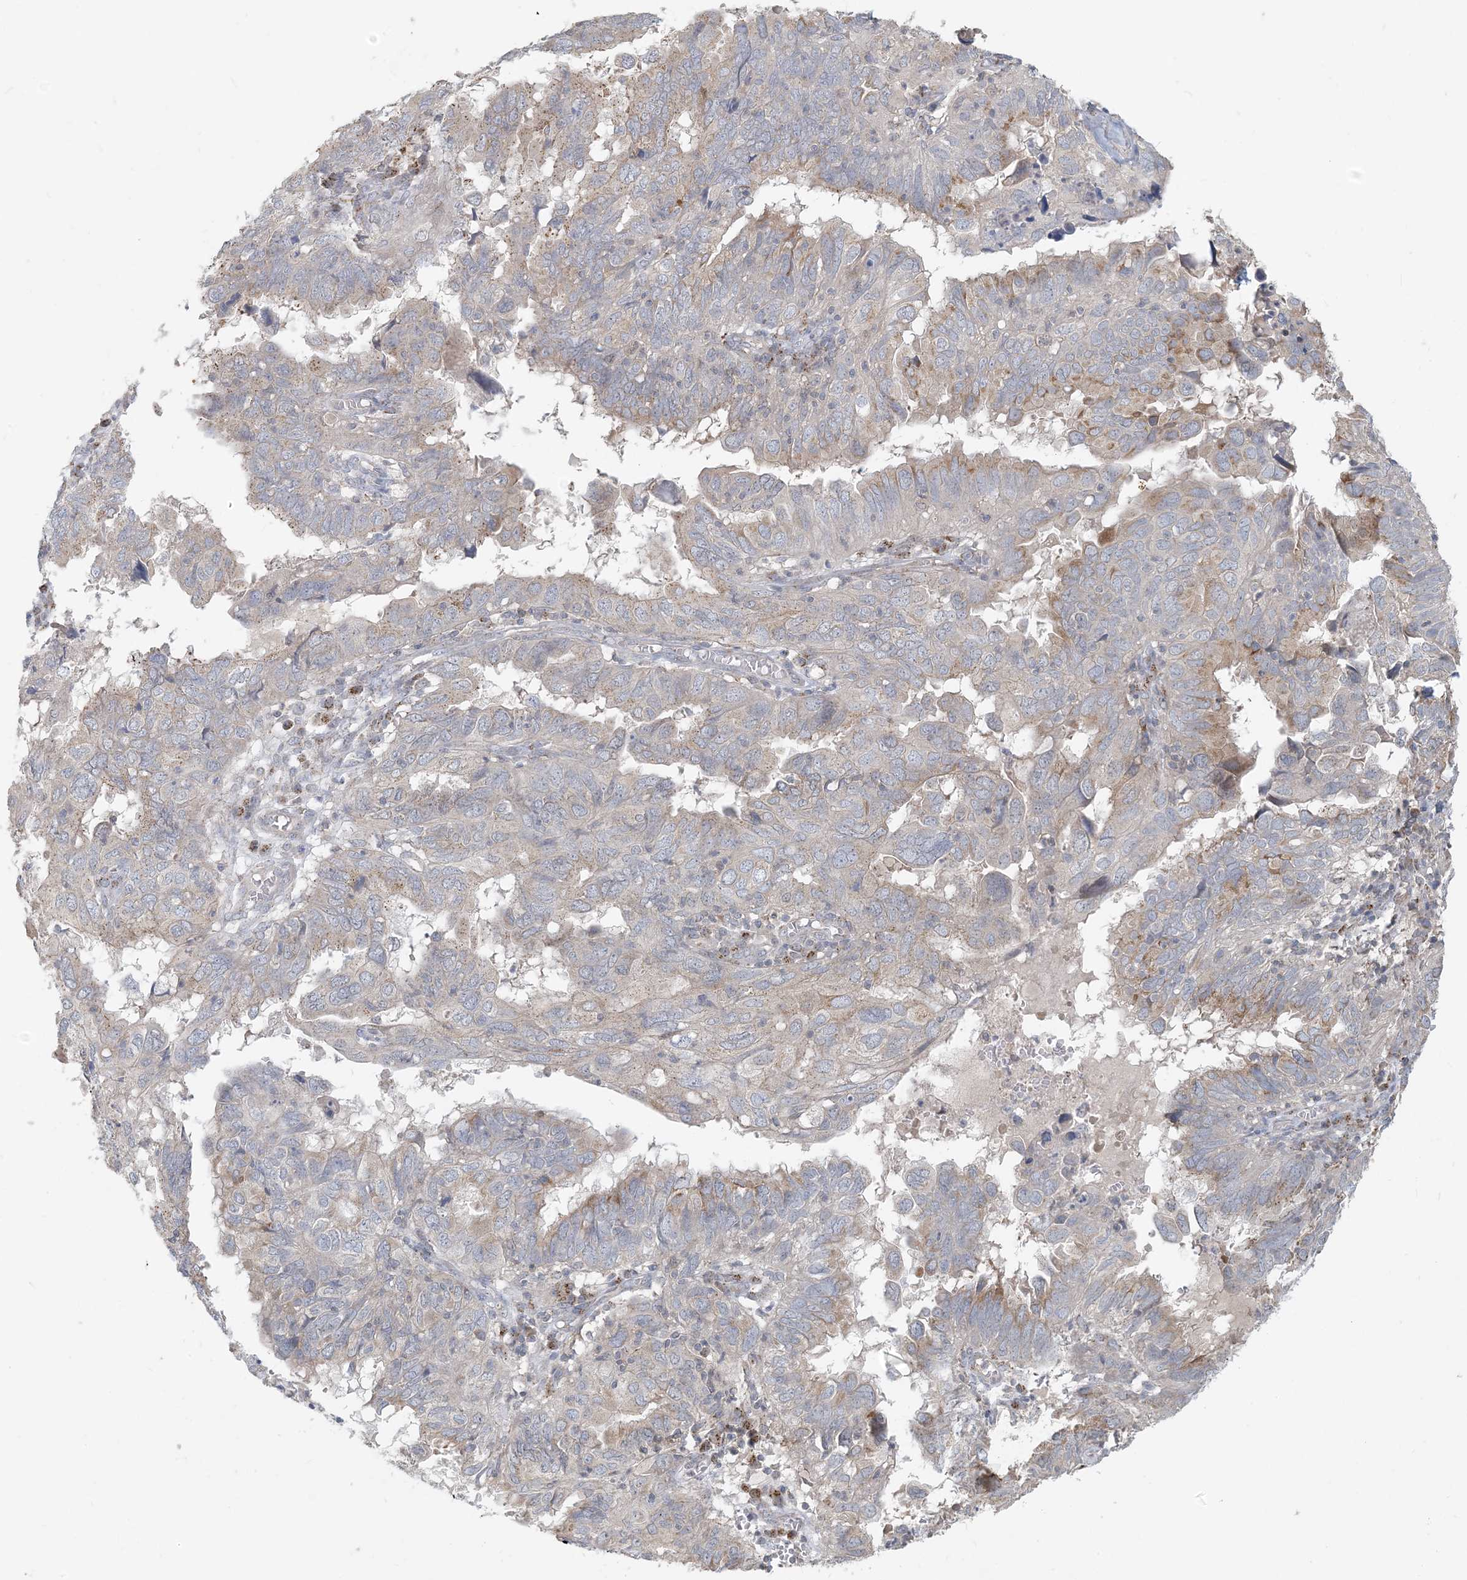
{"staining": {"intensity": "moderate", "quantity": "25%-75%", "location": "cytoplasmic/membranous"}, "tissue": "endometrial cancer", "cell_type": "Tumor cells", "image_type": "cancer", "snomed": [{"axis": "morphology", "description": "Adenocarcinoma, NOS"}, {"axis": "topography", "description": "Uterus"}], "caption": "Endometrial cancer was stained to show a protein in brown. There is medium levels of moderate cytoplasmic/membranous staining in about 25%-75% of tumor cells.", "gene": "CCDC14", "patient": {"sex": "female", "age": 77}}